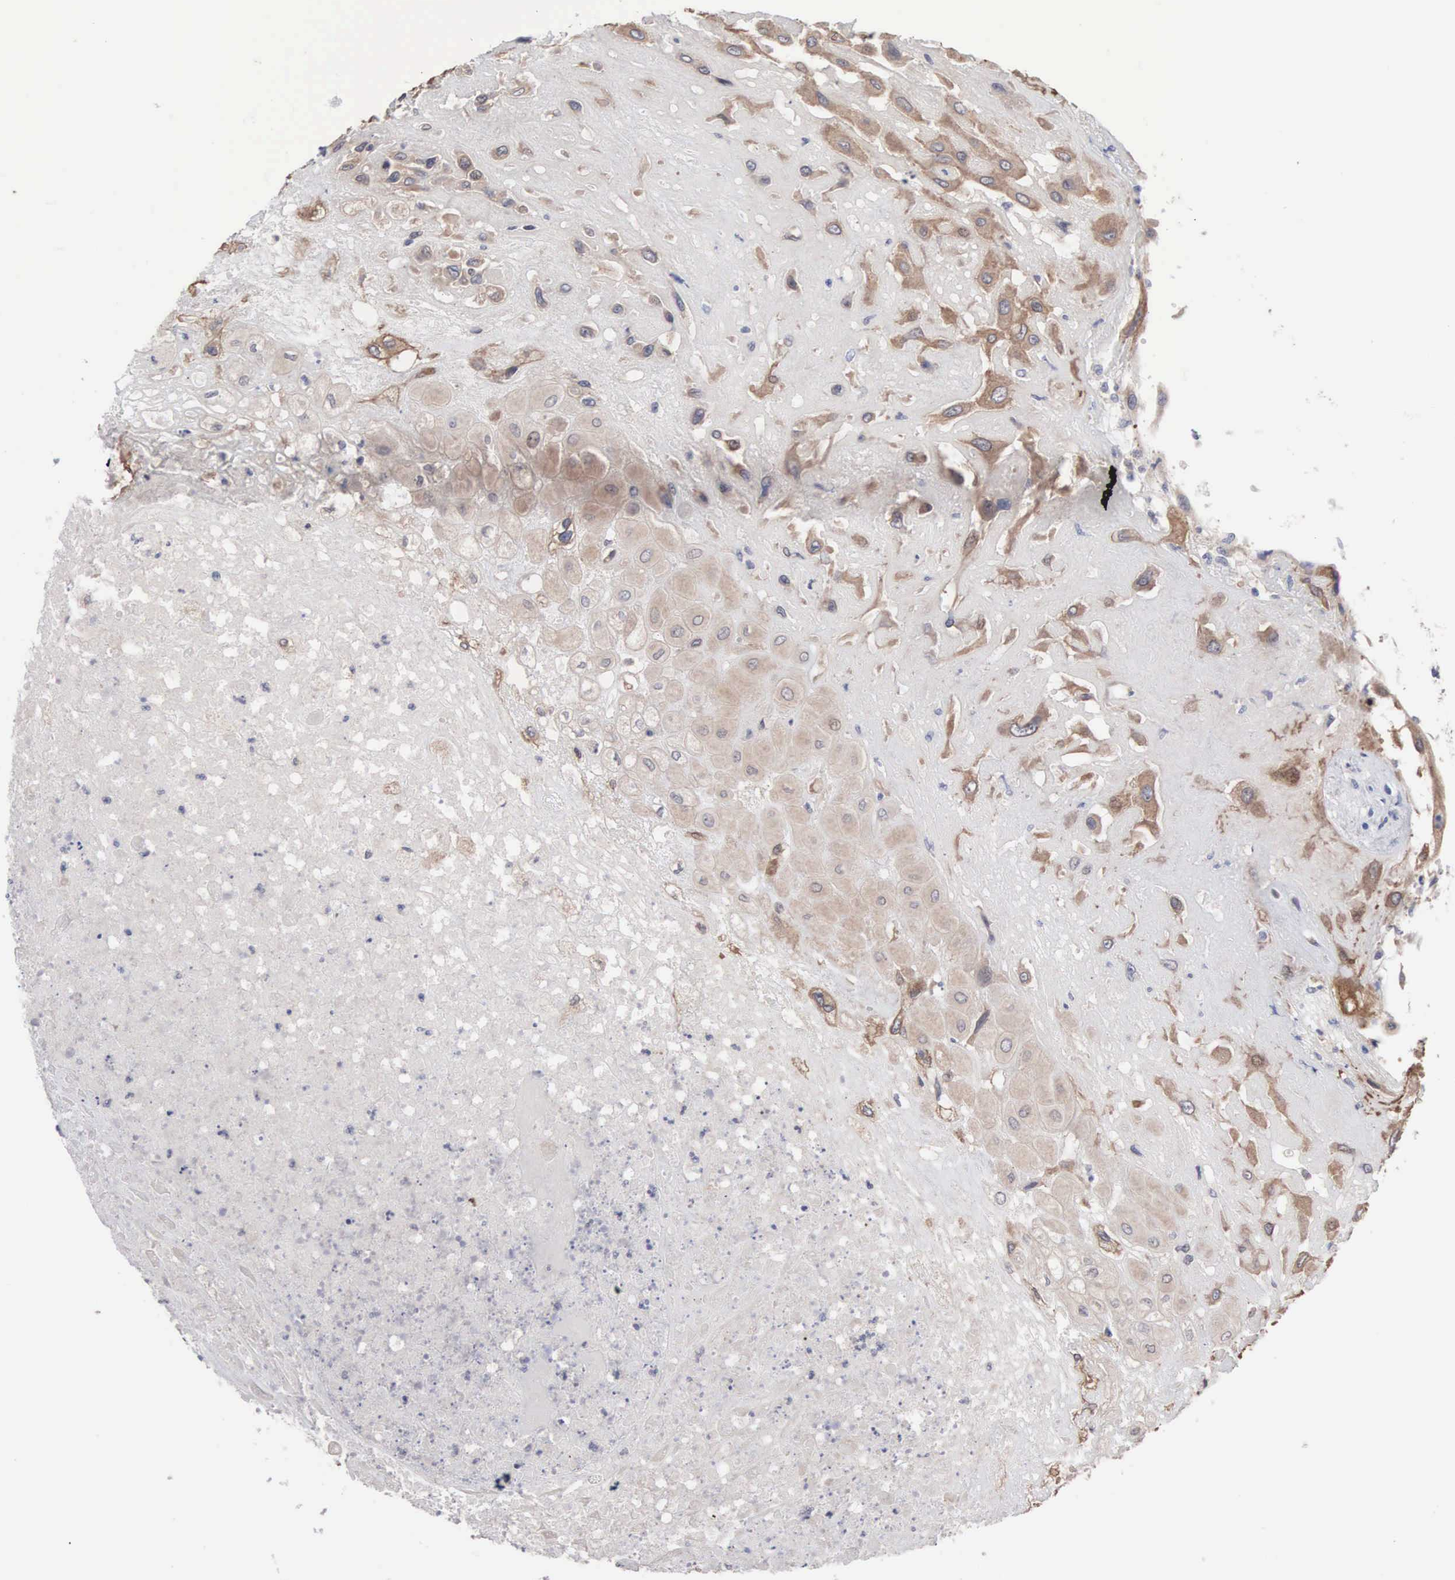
{"staining": {"intensity": "moderate", "quantity": ">75%", "location": "cytoplasmic/membranous"}, "tissue": "placenta", "cell_type": "Decidual cells", "image_type": "normal", "snomed": [{"axis": "morphology", "description": "Normal tissue, NOS"}, {"axis": "topography", "description": "Placenta"}], "caption": "A high-resolution micrograph shows immunohistochemistry (IHC) staining of normal placenta, which reveals moderate cytoplasmic/membranous staining in approximately >75% of decidual cells.", "gene": "INF2", "patient": {"sex": "female", "age": 31}}